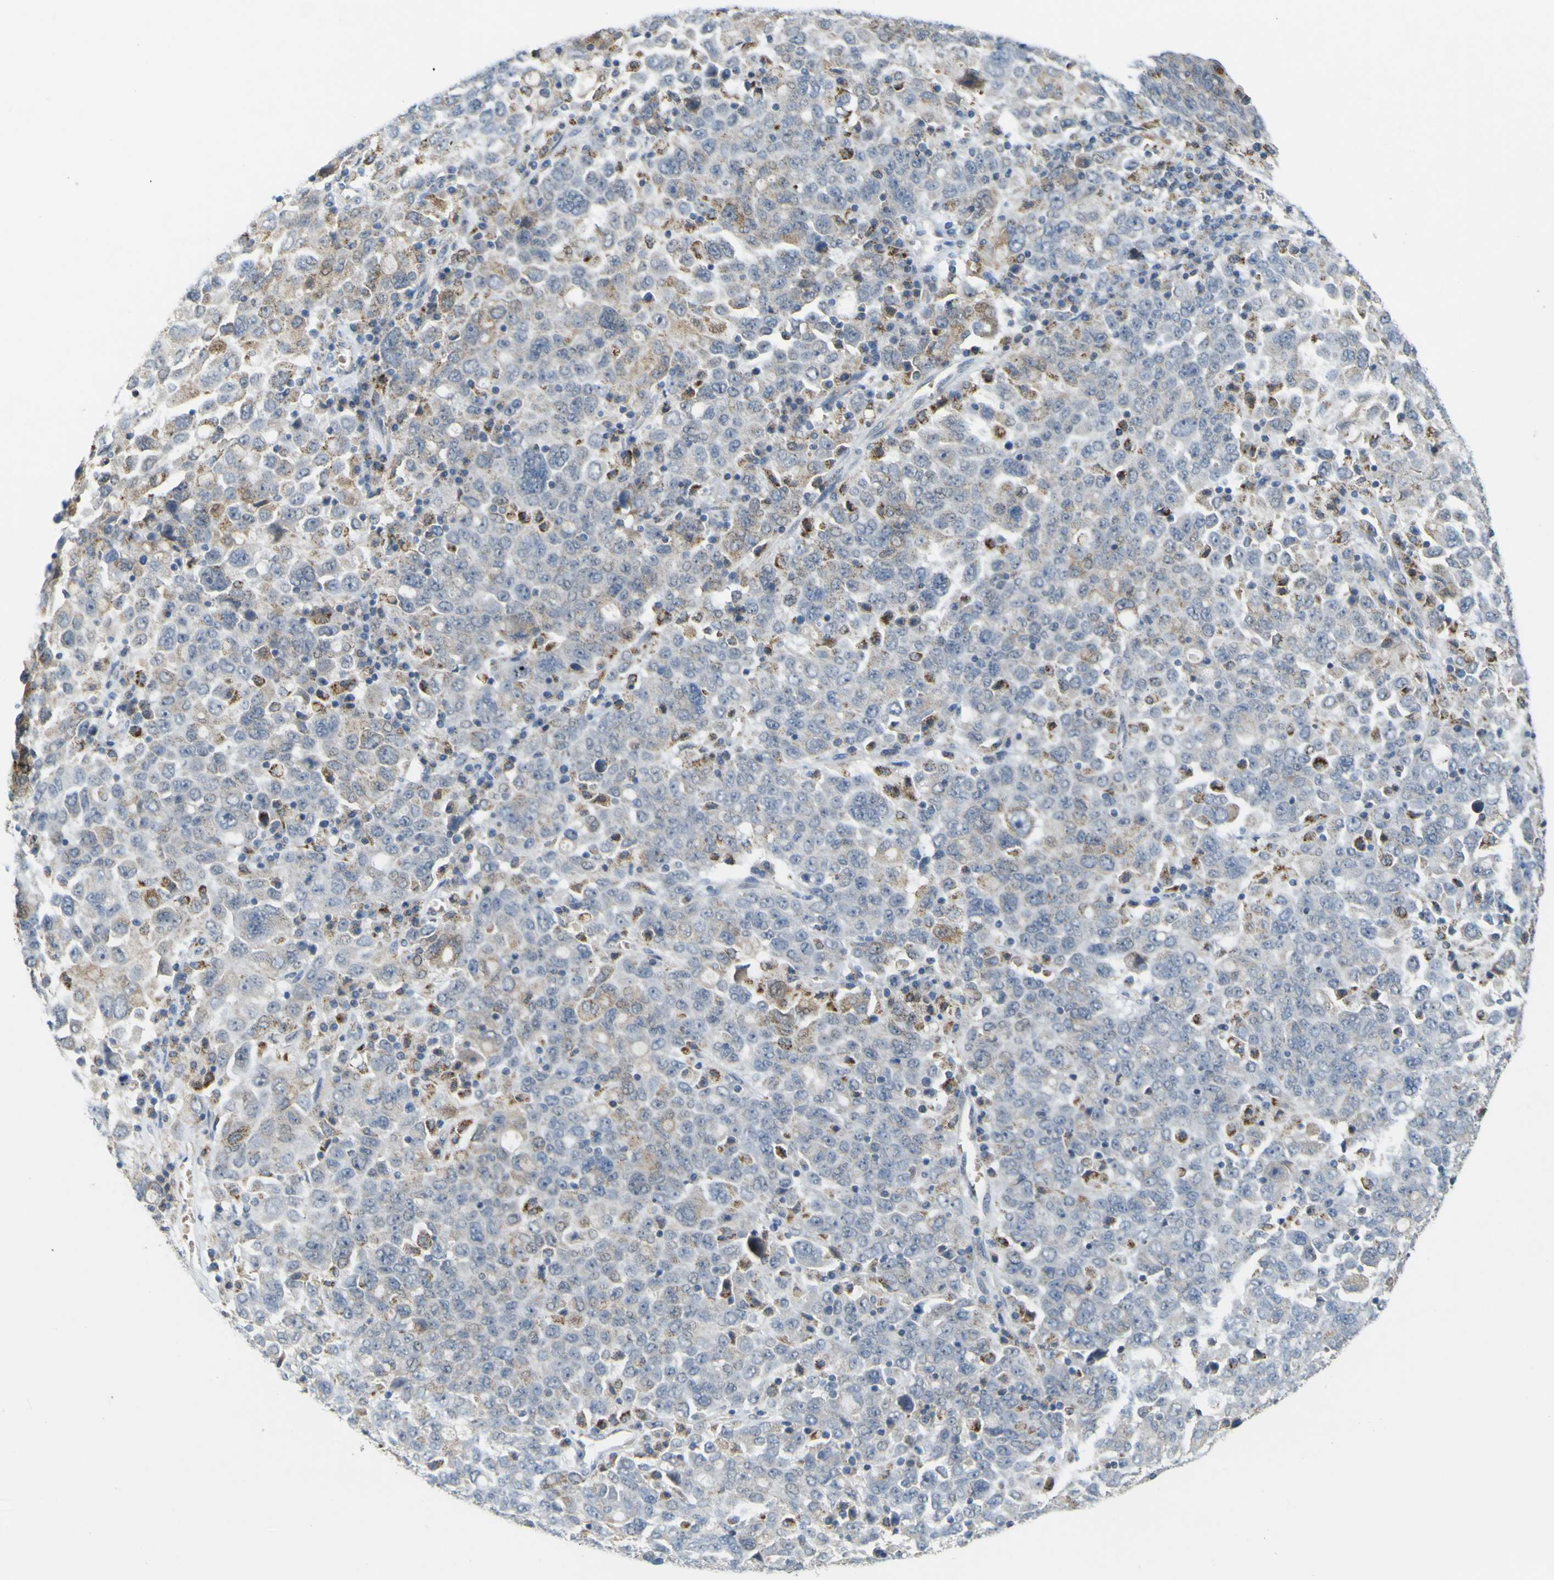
{"staining": {"intensity": "weak", "quantity": "<25%", "location": "cytoplasmic/membranous"}, "tissue": "ovarian cancer", "cell_type": "Tumor cells", "image_type": "cancer", "snomed": [{"axis": "morphology", "description": "Carcinoma, endometroid"}, {"axis": "topography", "description": "Ovary"}], "caption": "High power microscopy image of an immunohistochemistry micrograph of ovarian cancer, revealing no significant staining in tumor cells.", "gene": "ACBD5", "patient": {"sex": "female", "age": 62}}